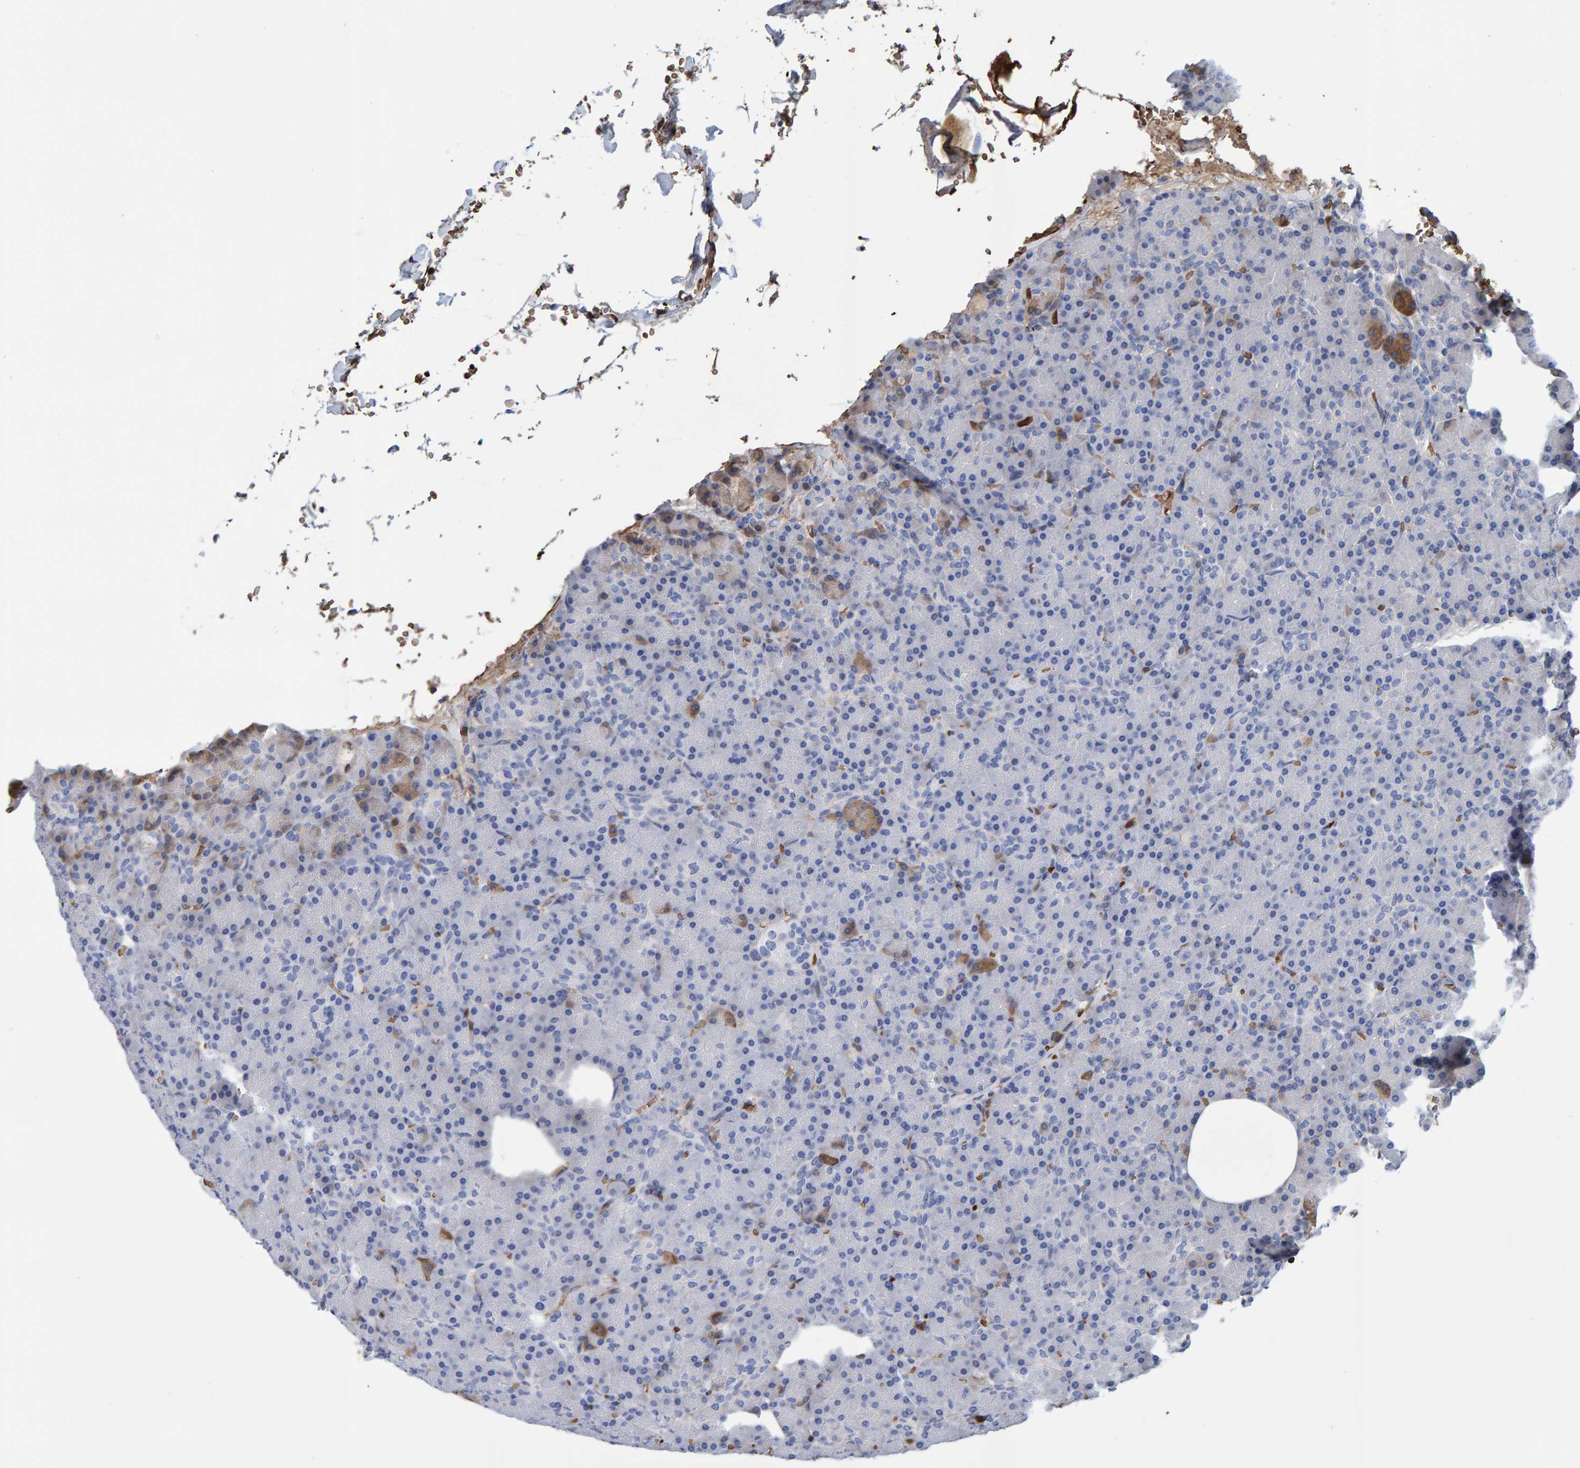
{"staining": {"intensity": "moderate", "quantity": "<25%", "location": "cytoplasmic/membranous"}, "tissue": "pancreas", "cell_type": "Exocrine glandular cells", "image_type": "normal", "snomed": [{"axis": "morphology", "description": "Normal tissue, NOS"}, {"axis": "topography", "description": "Pancreas"}], "caption": "Protein analysis of unremarkable pancreas exhibits moderate cytoplasmic/membranous positivity in approximately <25% of exocrine glandular cells.", "gene": "VPS9D1", "patient": {"sex": "female", "age": 43}}